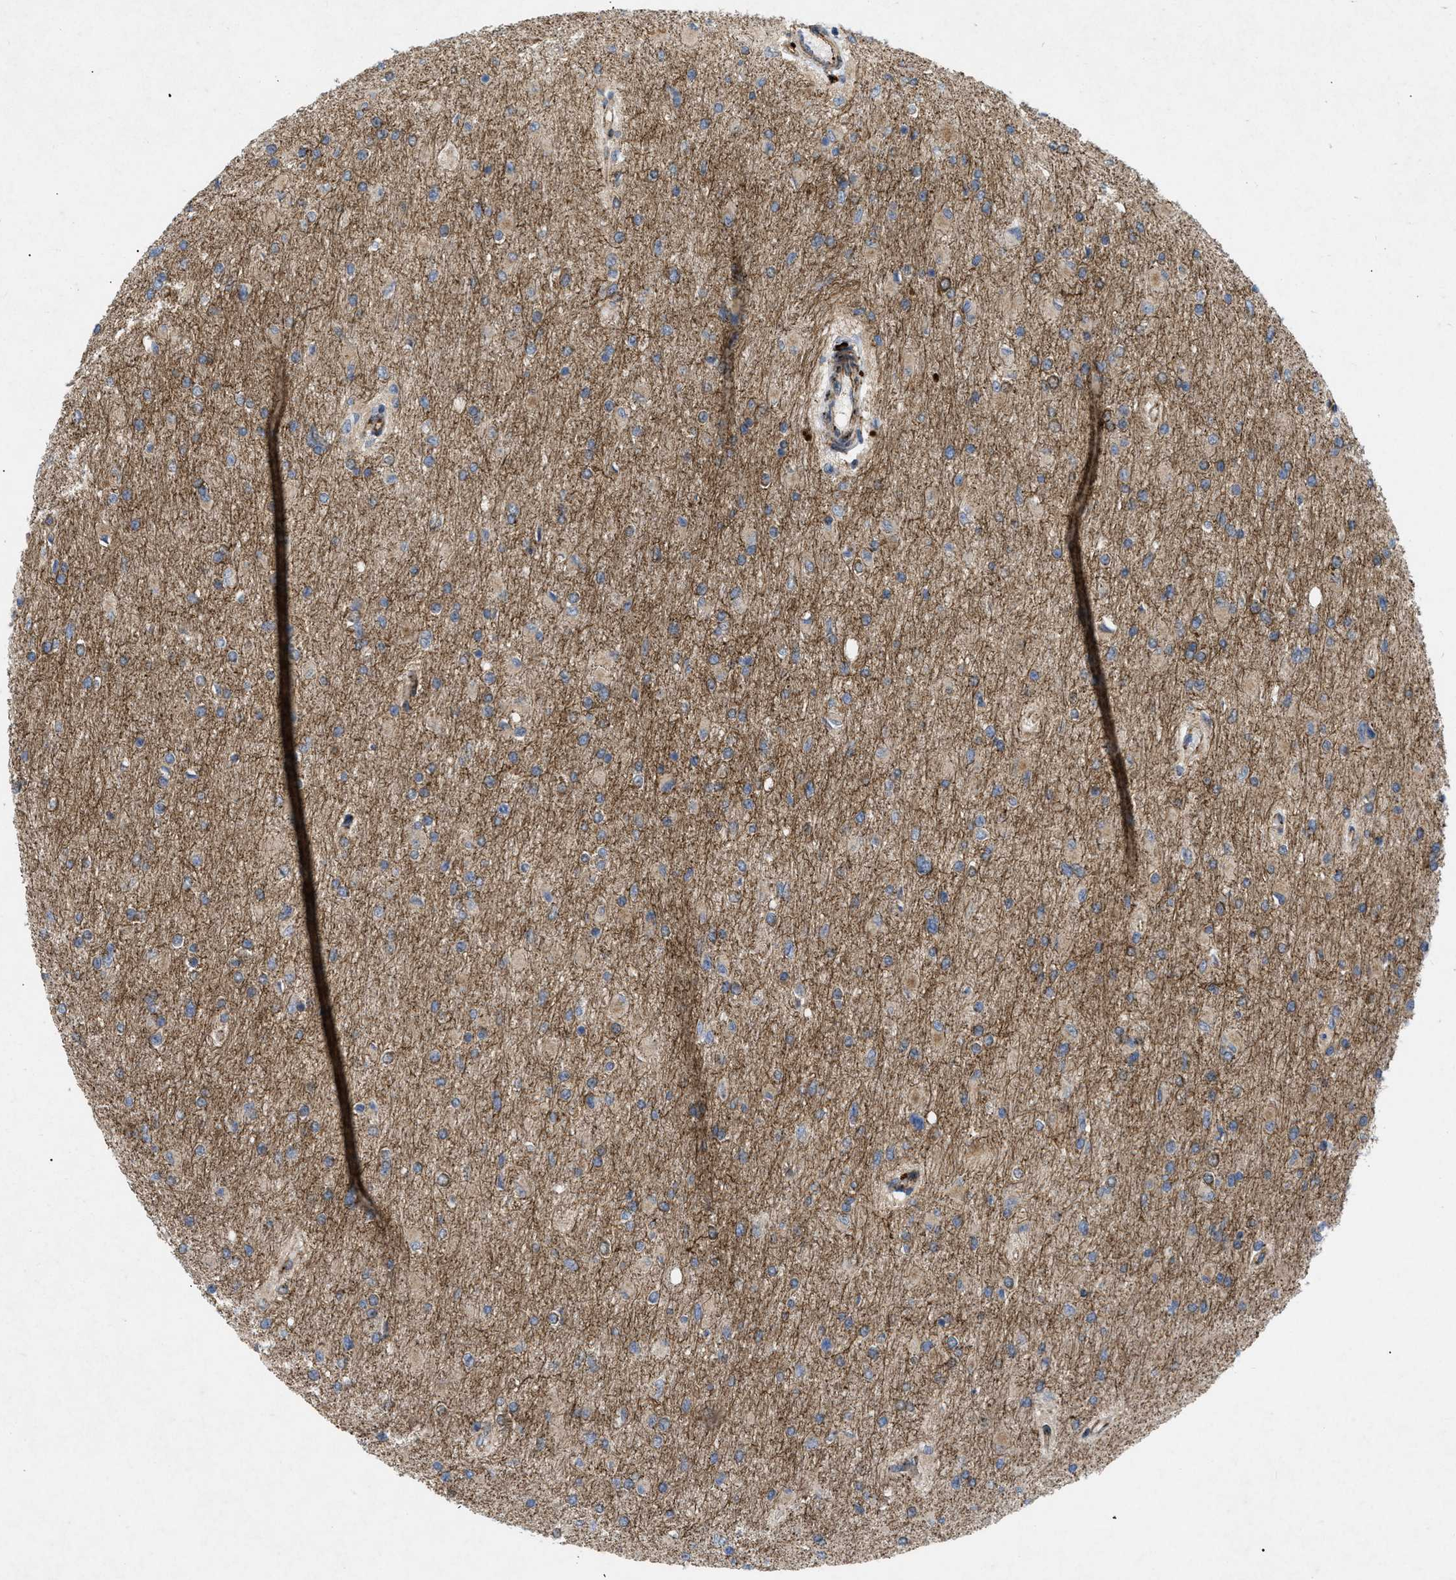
{"staining": {"intensity": "moderate", "quantity": ">75%", "location": "cytoplasmic/membranous"}, "tissue": "glioma", "cell_type": "Tumor cells", "image_type": "cancer", "snomed": [{"axis": "morphology", "description": "Glioma, malignant, High grade"}, {"axis": "topography", "description": "Cerebral cortex"}], "caption": "Immunohistochemistry (DAB (3,3'-diaminobenzidine)) staining of human malignant glioma (high-grade) reveals moderate cytoplasmic/membranous protein expression in about >75% of tumor cells.", "gene": "DCTN4", "patient": {"sex": "female", "age": 36}}